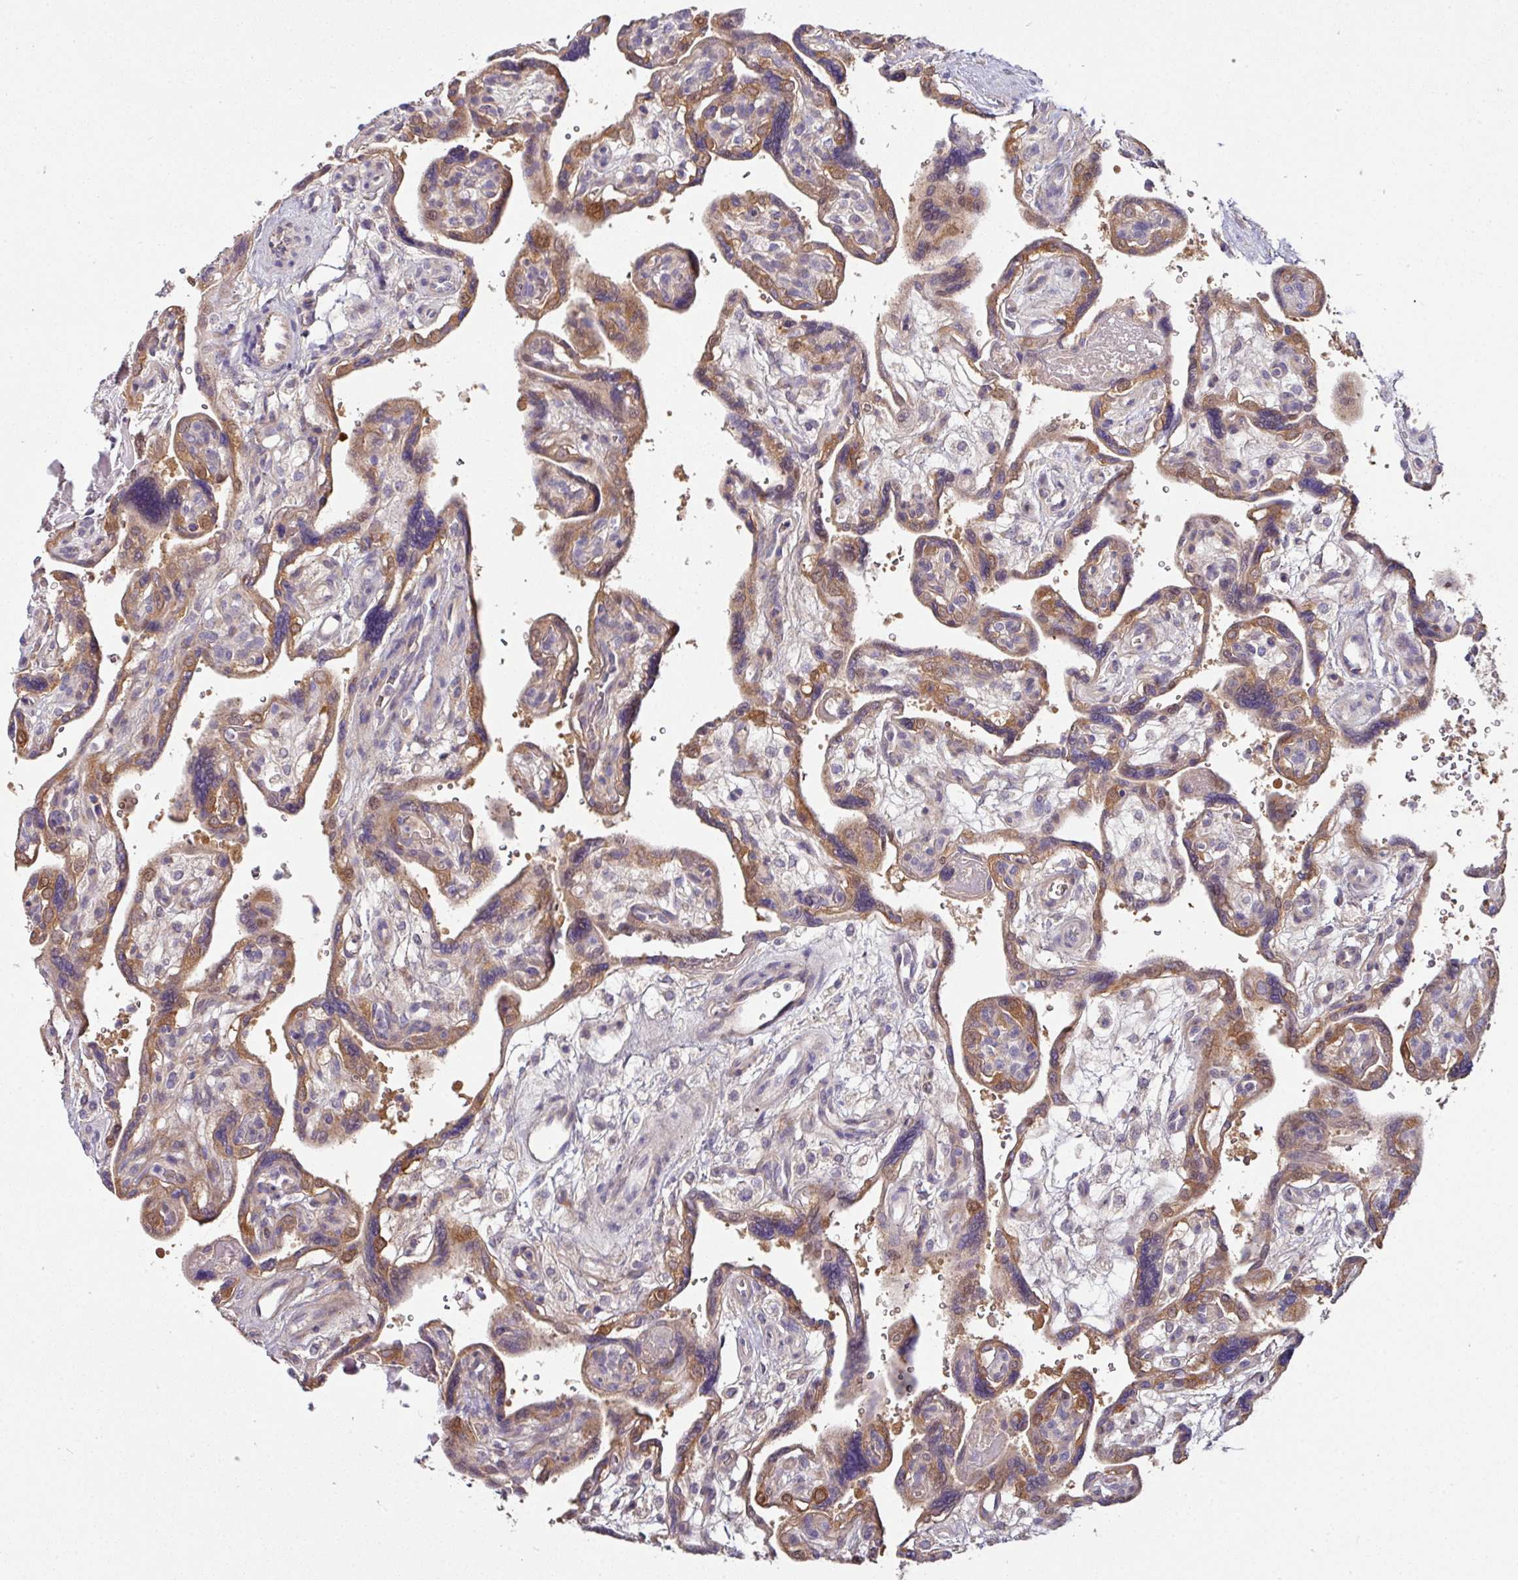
{"staining": {"intensity": "moderate", "quantity": ">75%", "location": "cytoplasmic/membranous"}, "tissue": "placenta", "cell_type": "Trophoblastic cells", "image_type": "normal", "snomed": [{"axis": "morphology", "description": "Normal tissue, NOS"}, {"axis": "topography", "description": "Placenta"}], "caption": "Immunohistochemistry (IHC) image of normal placenta: placenta stained using immunohistochemistry displays medium levels of moderate protein expression localized specifically in the cytoplasmic/membranous of trophoblastic cells, appearing as a cytoplasmic/membranous brown color.", "gene": "SLAMF6", "patient": {"sex": "female", "age": 39}}